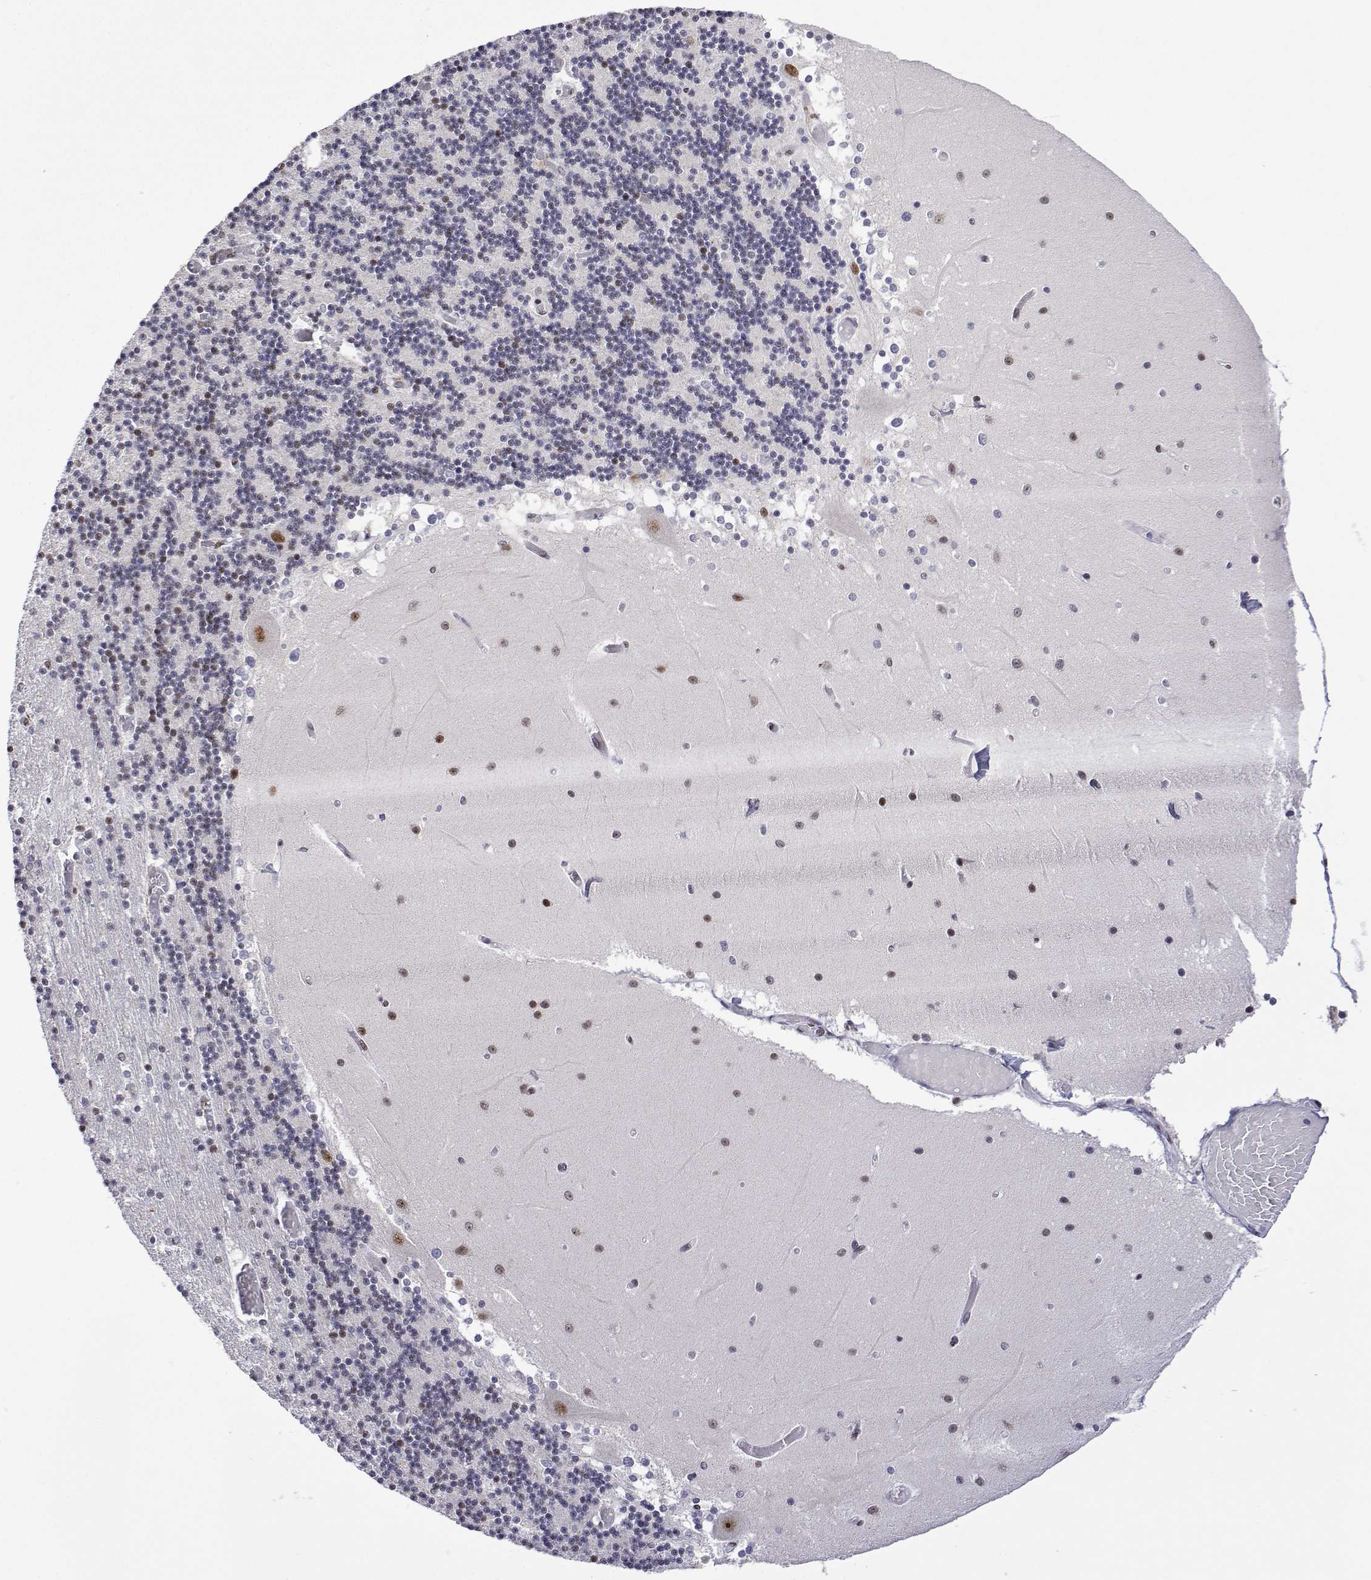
{"staining": {"intensity": "moderate", "quantity": ">75%", "location": "nuclear"}, "tissue": "cerebellum", "cell_type": "Cells in granular layer", "image_type": "normal", "snomed": [{"axis": "morphology", "description": "Normal tissue, NOS"}, {"axis": "topography", "description": "Cerebellum"}], "caption": "A brown stain highlights moderate nuclear positivity of a protein in cells in granular layer of benign human cerebellum.", "gene": "ADAR", "patient": {"sex": "female", "age": 28}}